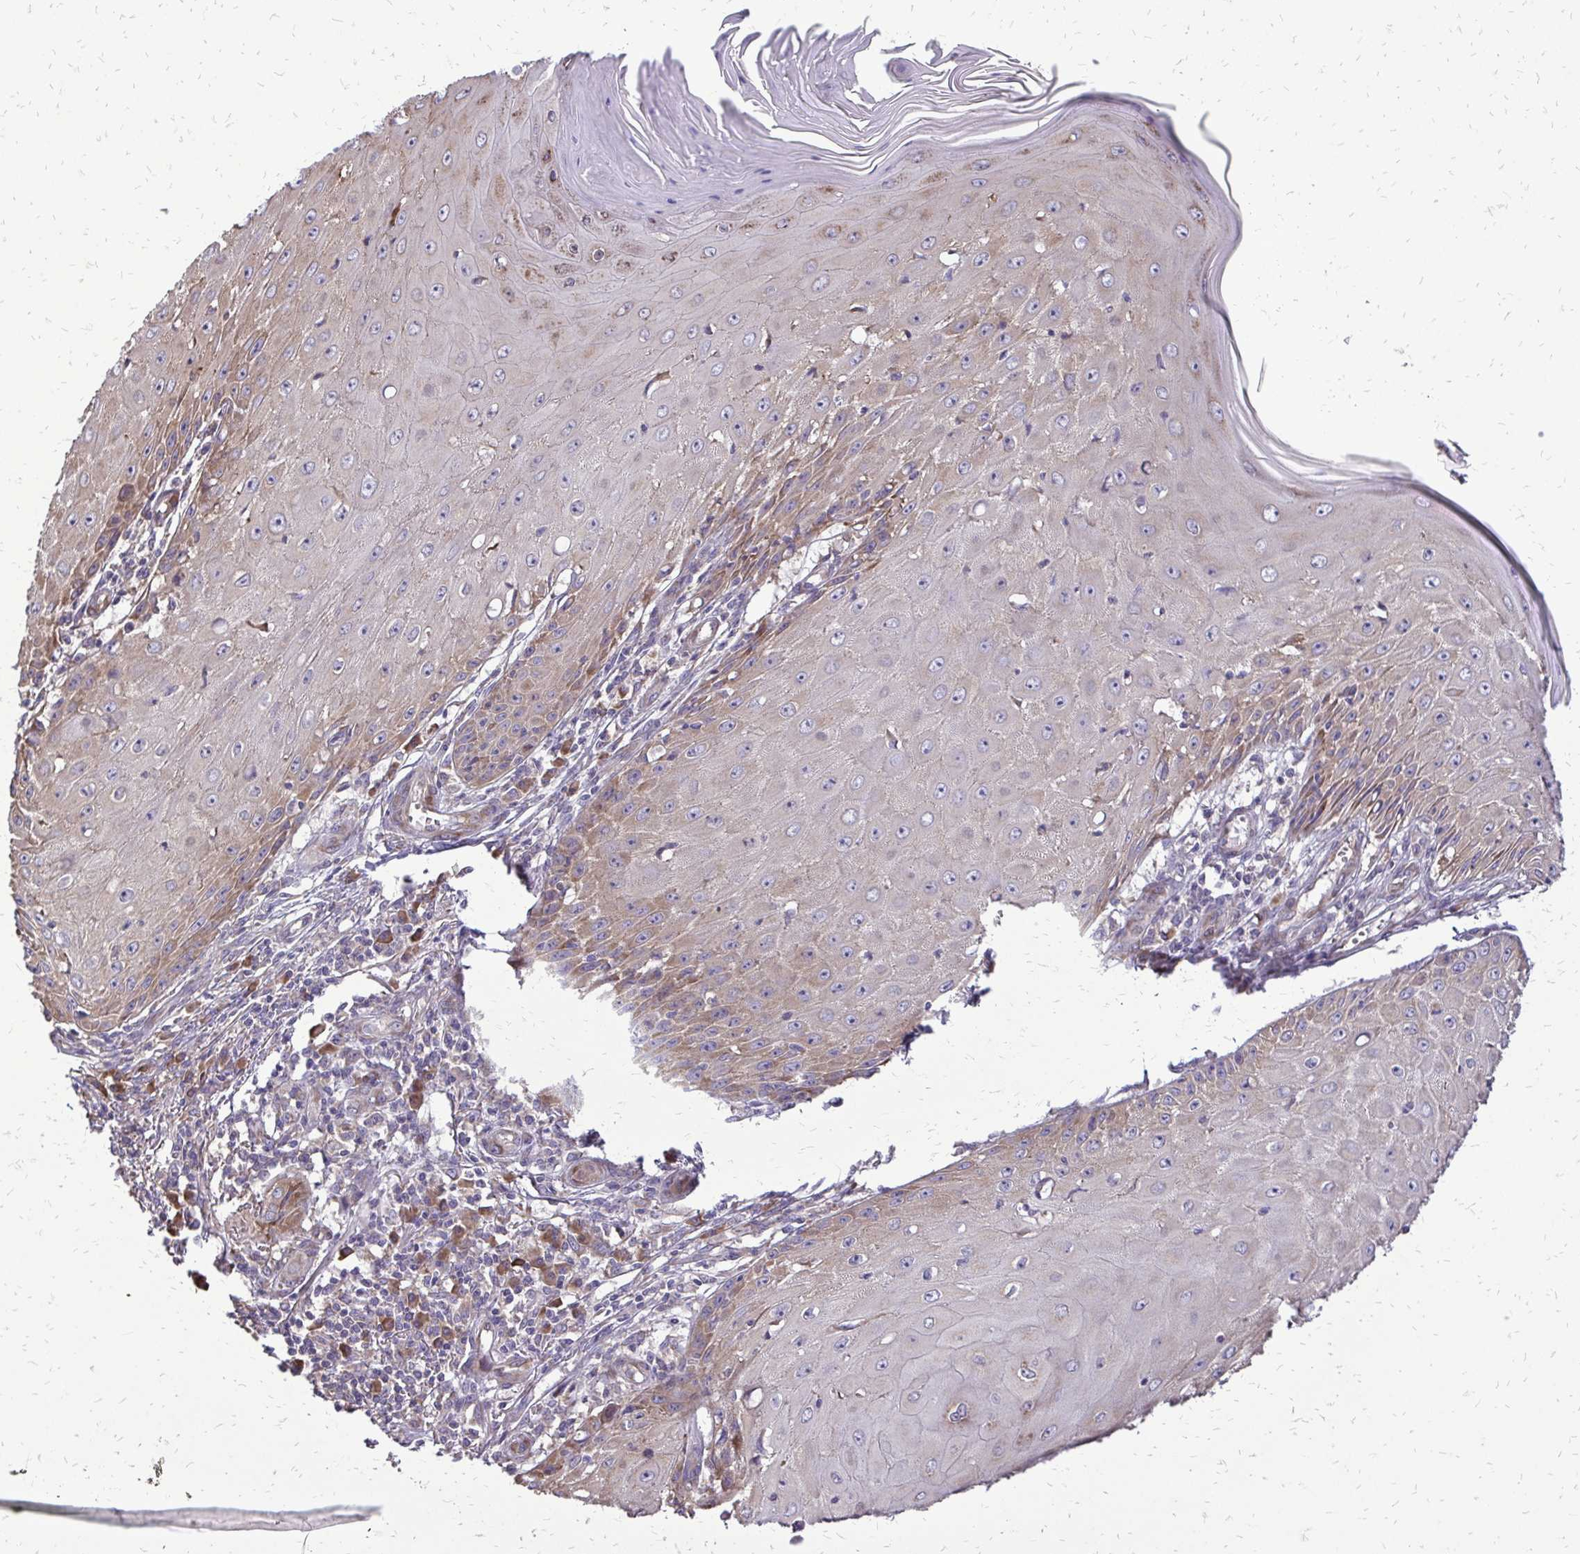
{"staining": {"intensity": "weak", "quantity": "25%-75%", "location": "cytoplasmic/membranous"}, "tissue": "skin cancer", "cell_type": "Tumor cells", "image_type": "cancer", "snomed": [{"axis": "morphology", "description": "Squamous cell carcinoma, NOS"}, {"axis": "topography", "description": "Skin"}], "caption": "This histopathology image exhibits skin cancer stained with immunohistochemistry to label a protein in brown. The cytoplasmic/membranous of tumor cells show weak positivity for the protein. Nuclei are counter-stained blue.", "gene": "RPS3", "patient": {"sex": "female", "age": 73}}